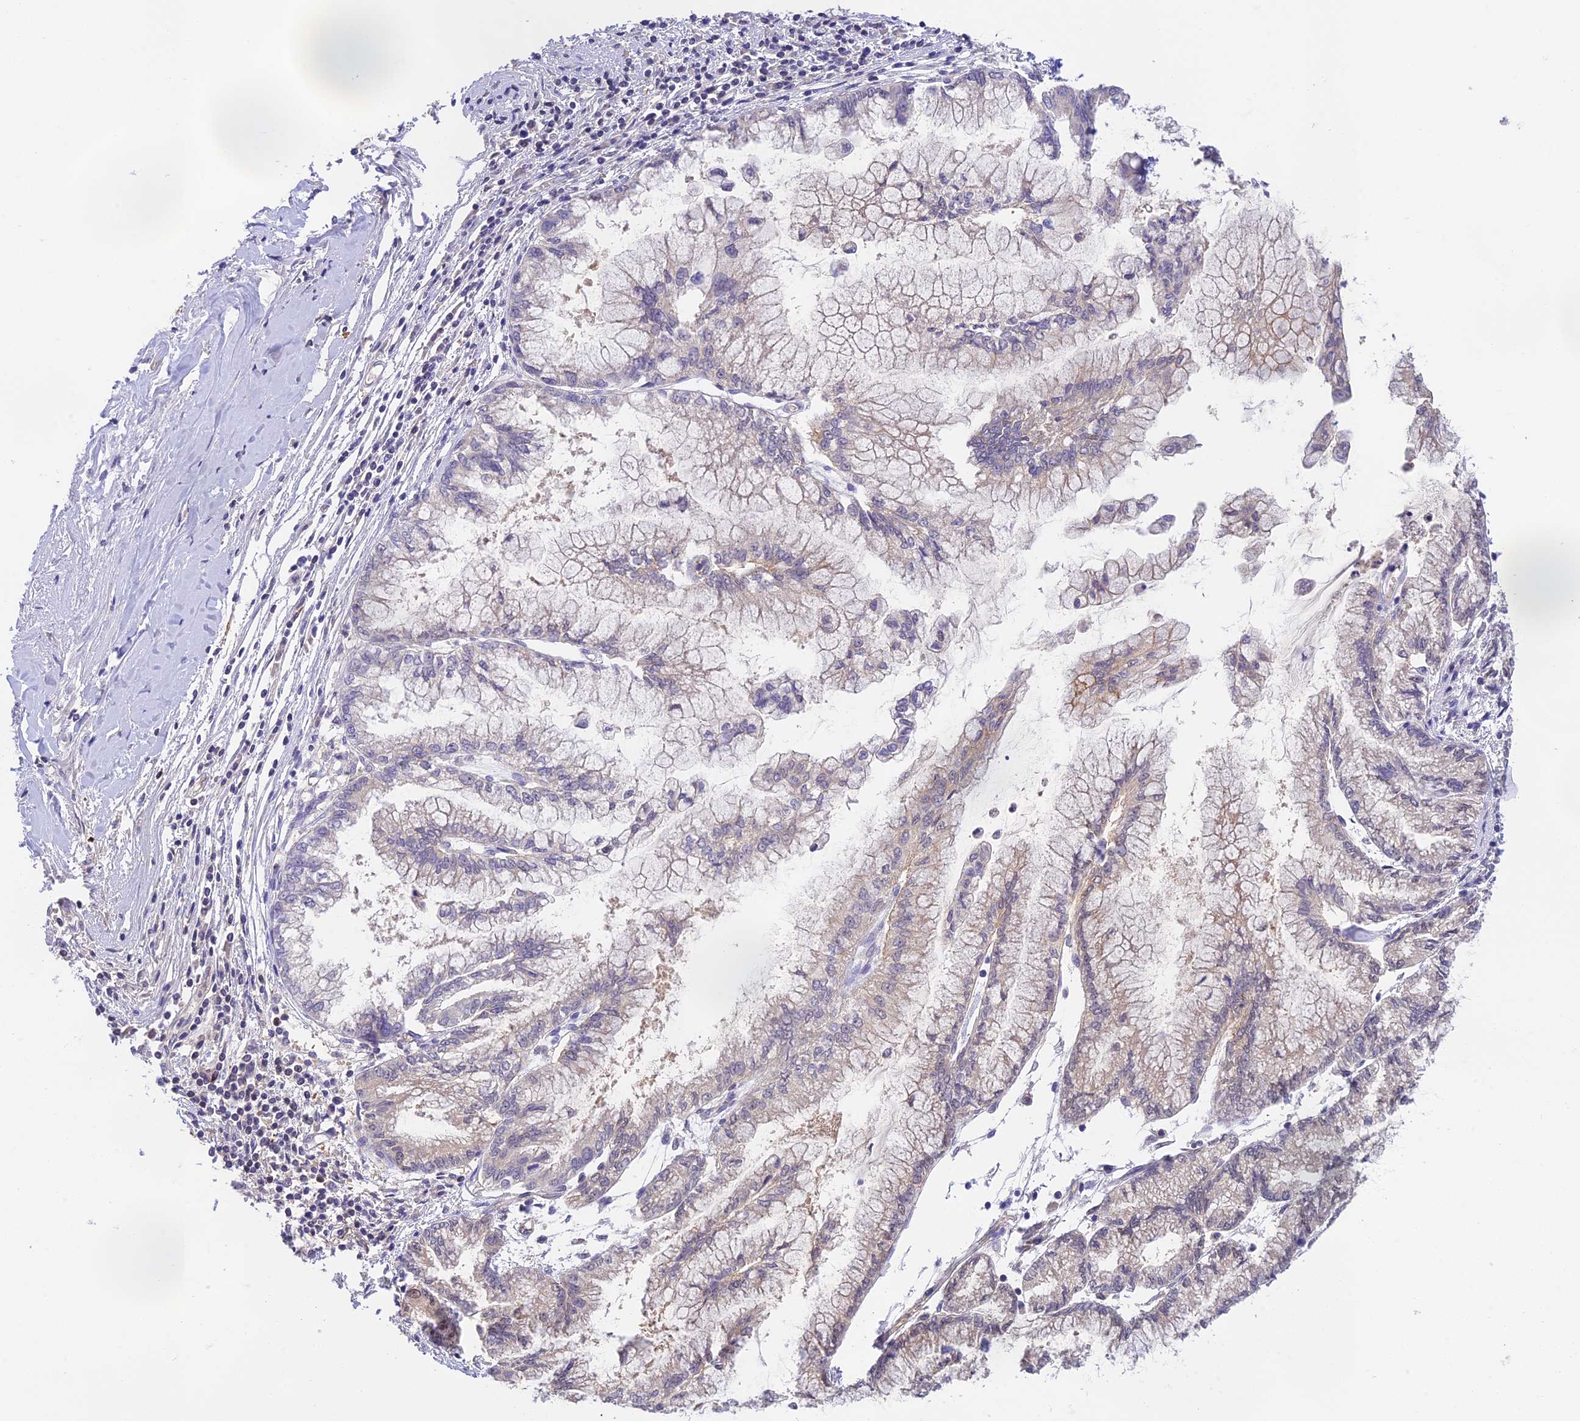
{"staining": {"intensity": "weak", "quantity": "<25%", "location": "cytoplasmic/membranous"}, "tissue": "pancreatic cancer", "cell_type": "Tumor cells", "image_type": "cancer", "snomed": [{"axis": "morphology", "description": "Adenocarcinoma, NOS"}, {"axis": "topography", "description": "Pancreas"}], "caption": "DAB (3,3'-diaminobenzidine) immunohistochemical staining of human pancreatic adenocarcinoma displays no significant staining in tumor cells.", "gene": "HDHD2", "patient": {"sex": "male", "age": 73}}